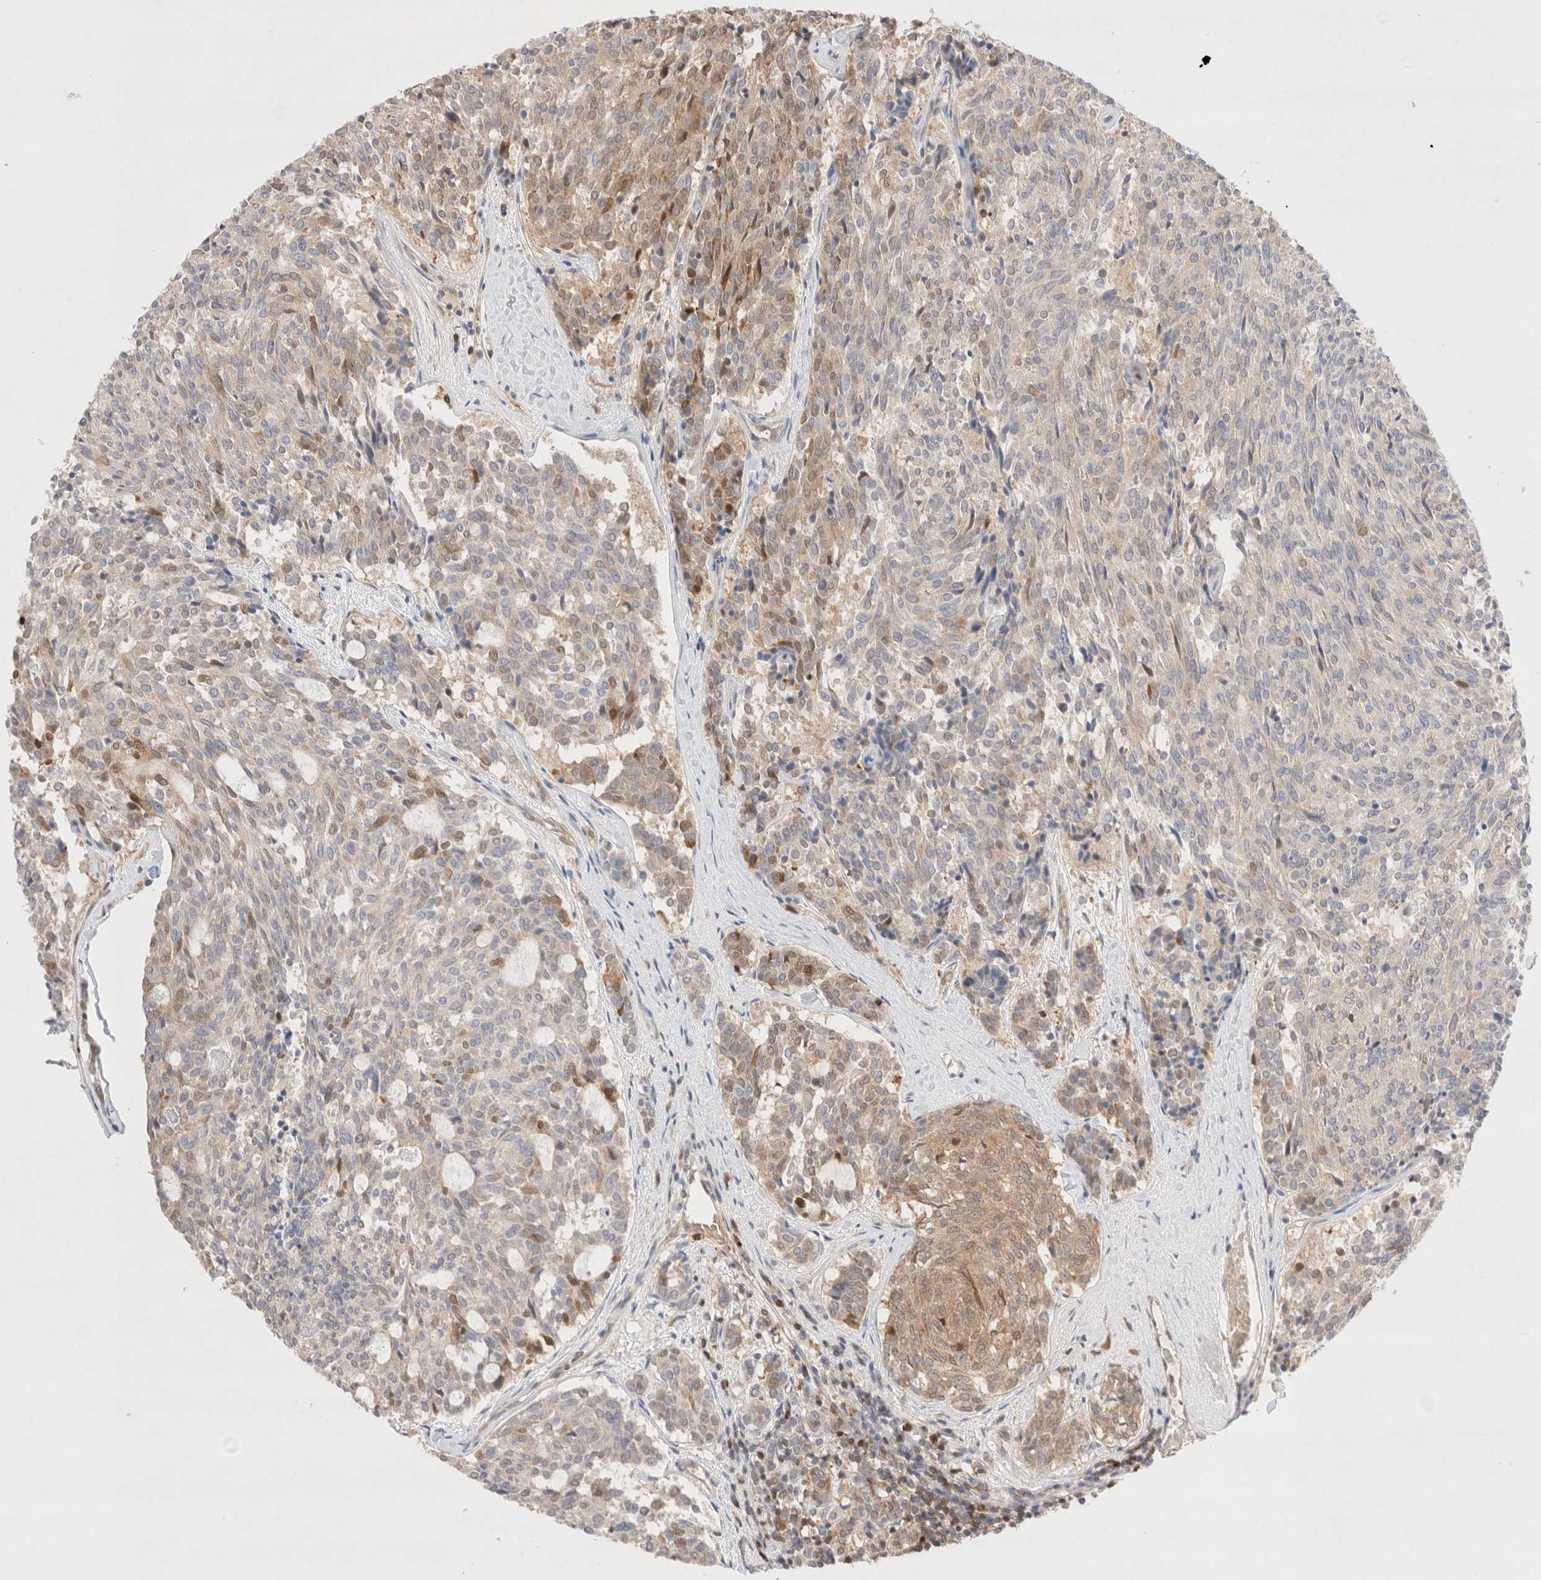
{"staining": {"intensity": "moderate", "quantity": "<25%", "location": "cytoplasmic/membranous"}, "tissue": "carcinoid", "cell_type": "Tumor cells", "image_type": "cancer", "snomed": [{"axis": "morphology", "description": "Carcinoid, malignant, NOS"}, {"axis": "topography", "description": "Pancreas"}], "caption": "This is an image of immunohistochemistry staining of carcinoid, which shows moderate staining in the cytoplasmic/membranous of tumor cells.", "gene": "STARD10", "patient": {"sex": "female", "age": 54}}